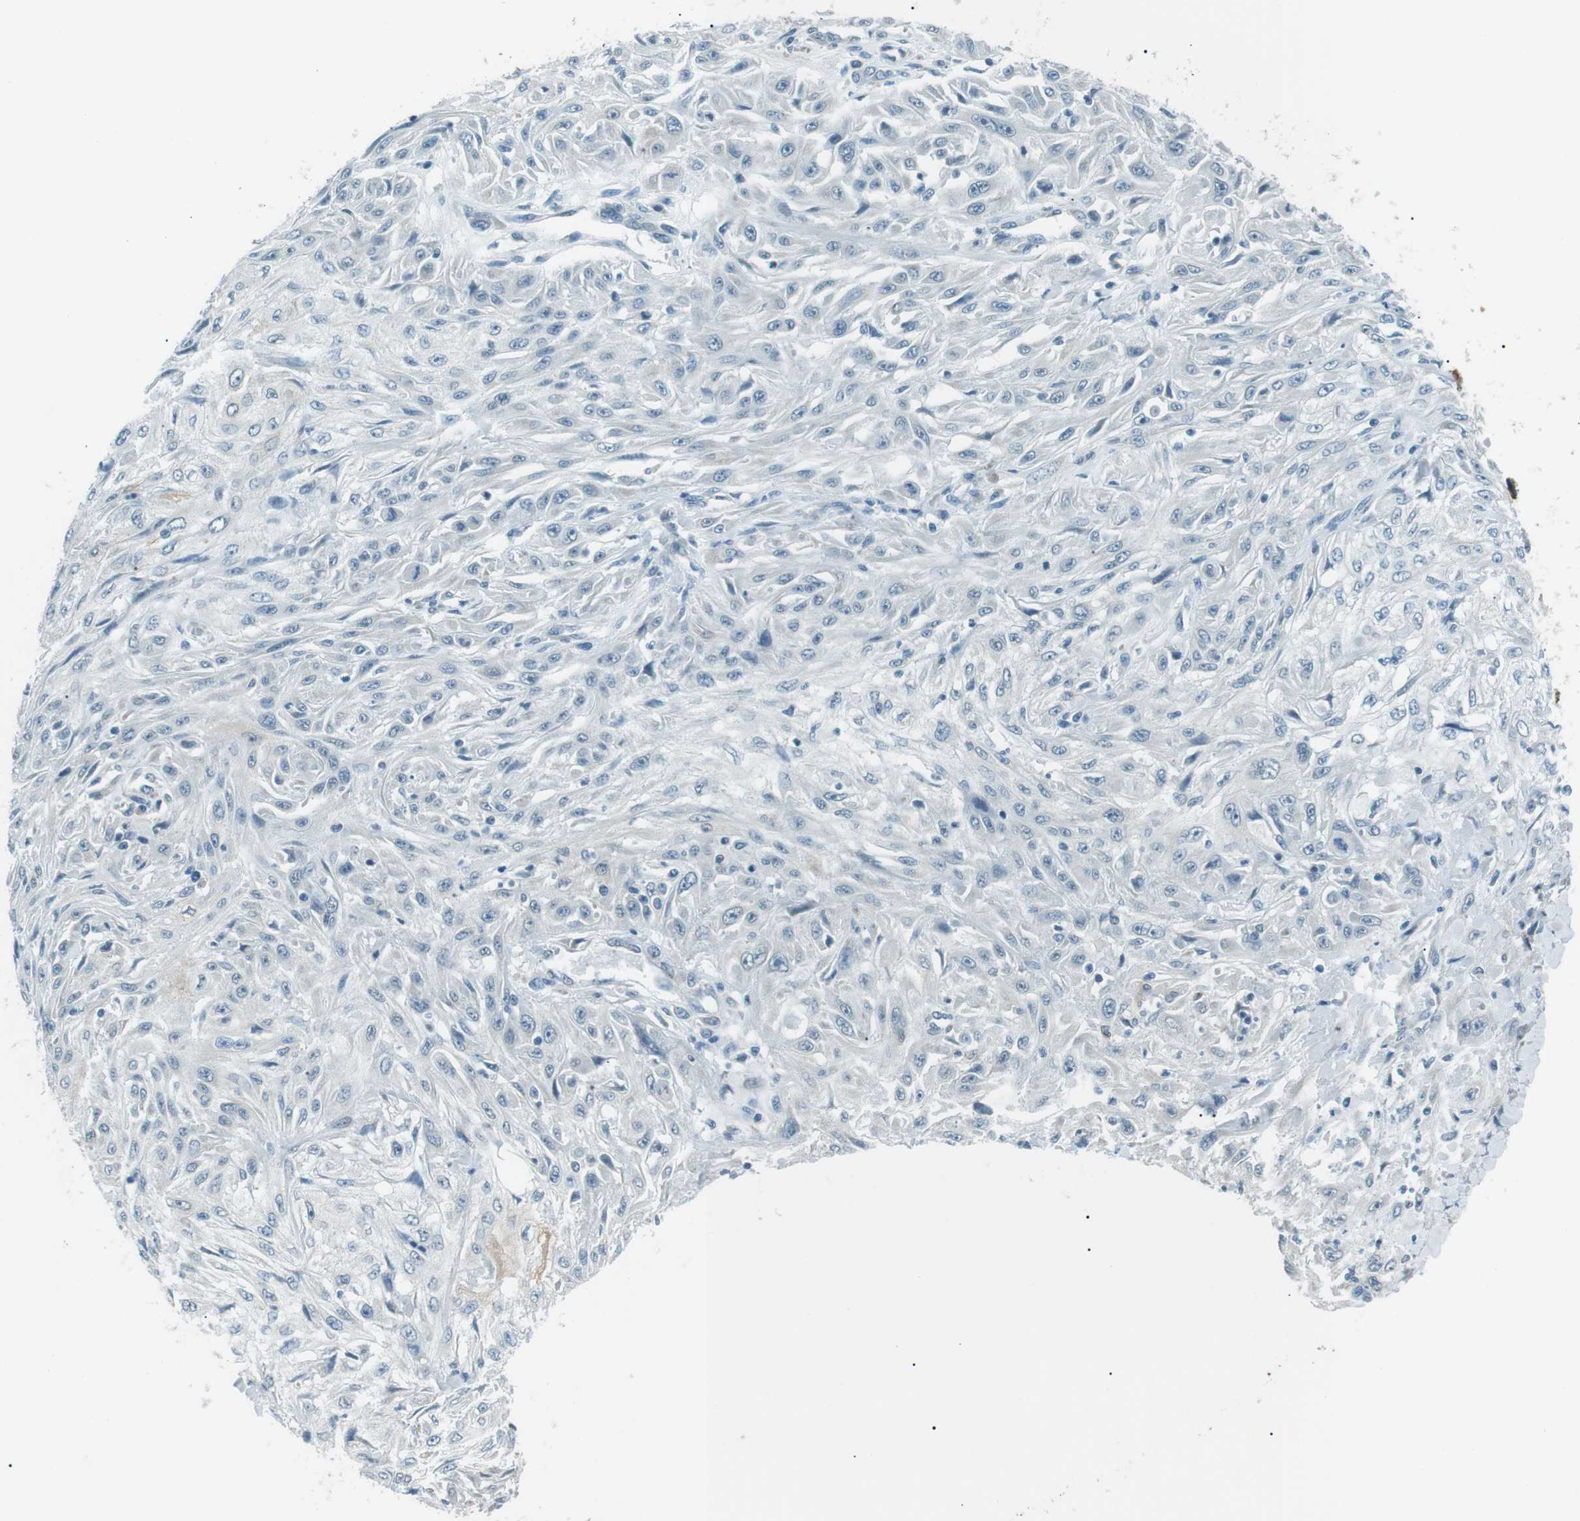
{"staining": {"intensity": "moderate", "quantity": "<25%", "location": "cytoplasmic/membranous"}, "tissue": "skin cancer", "cell_type": "Tumor cells", "image_type": "cancer", "snomed": [{"axis": "morphology", "description": "Squamous cell carcinoma, NOS"}, {"axis": "topography", "description": "Skin"}], "caption": "Protein analysis of skin squamous cell carcinoma tissue demonstrates moderate cytoplasmic/membranous staining in approximately <25% of tumor cells.", "gene": "SERPINB2", "patient": {"sex": "male", "age": 75}}